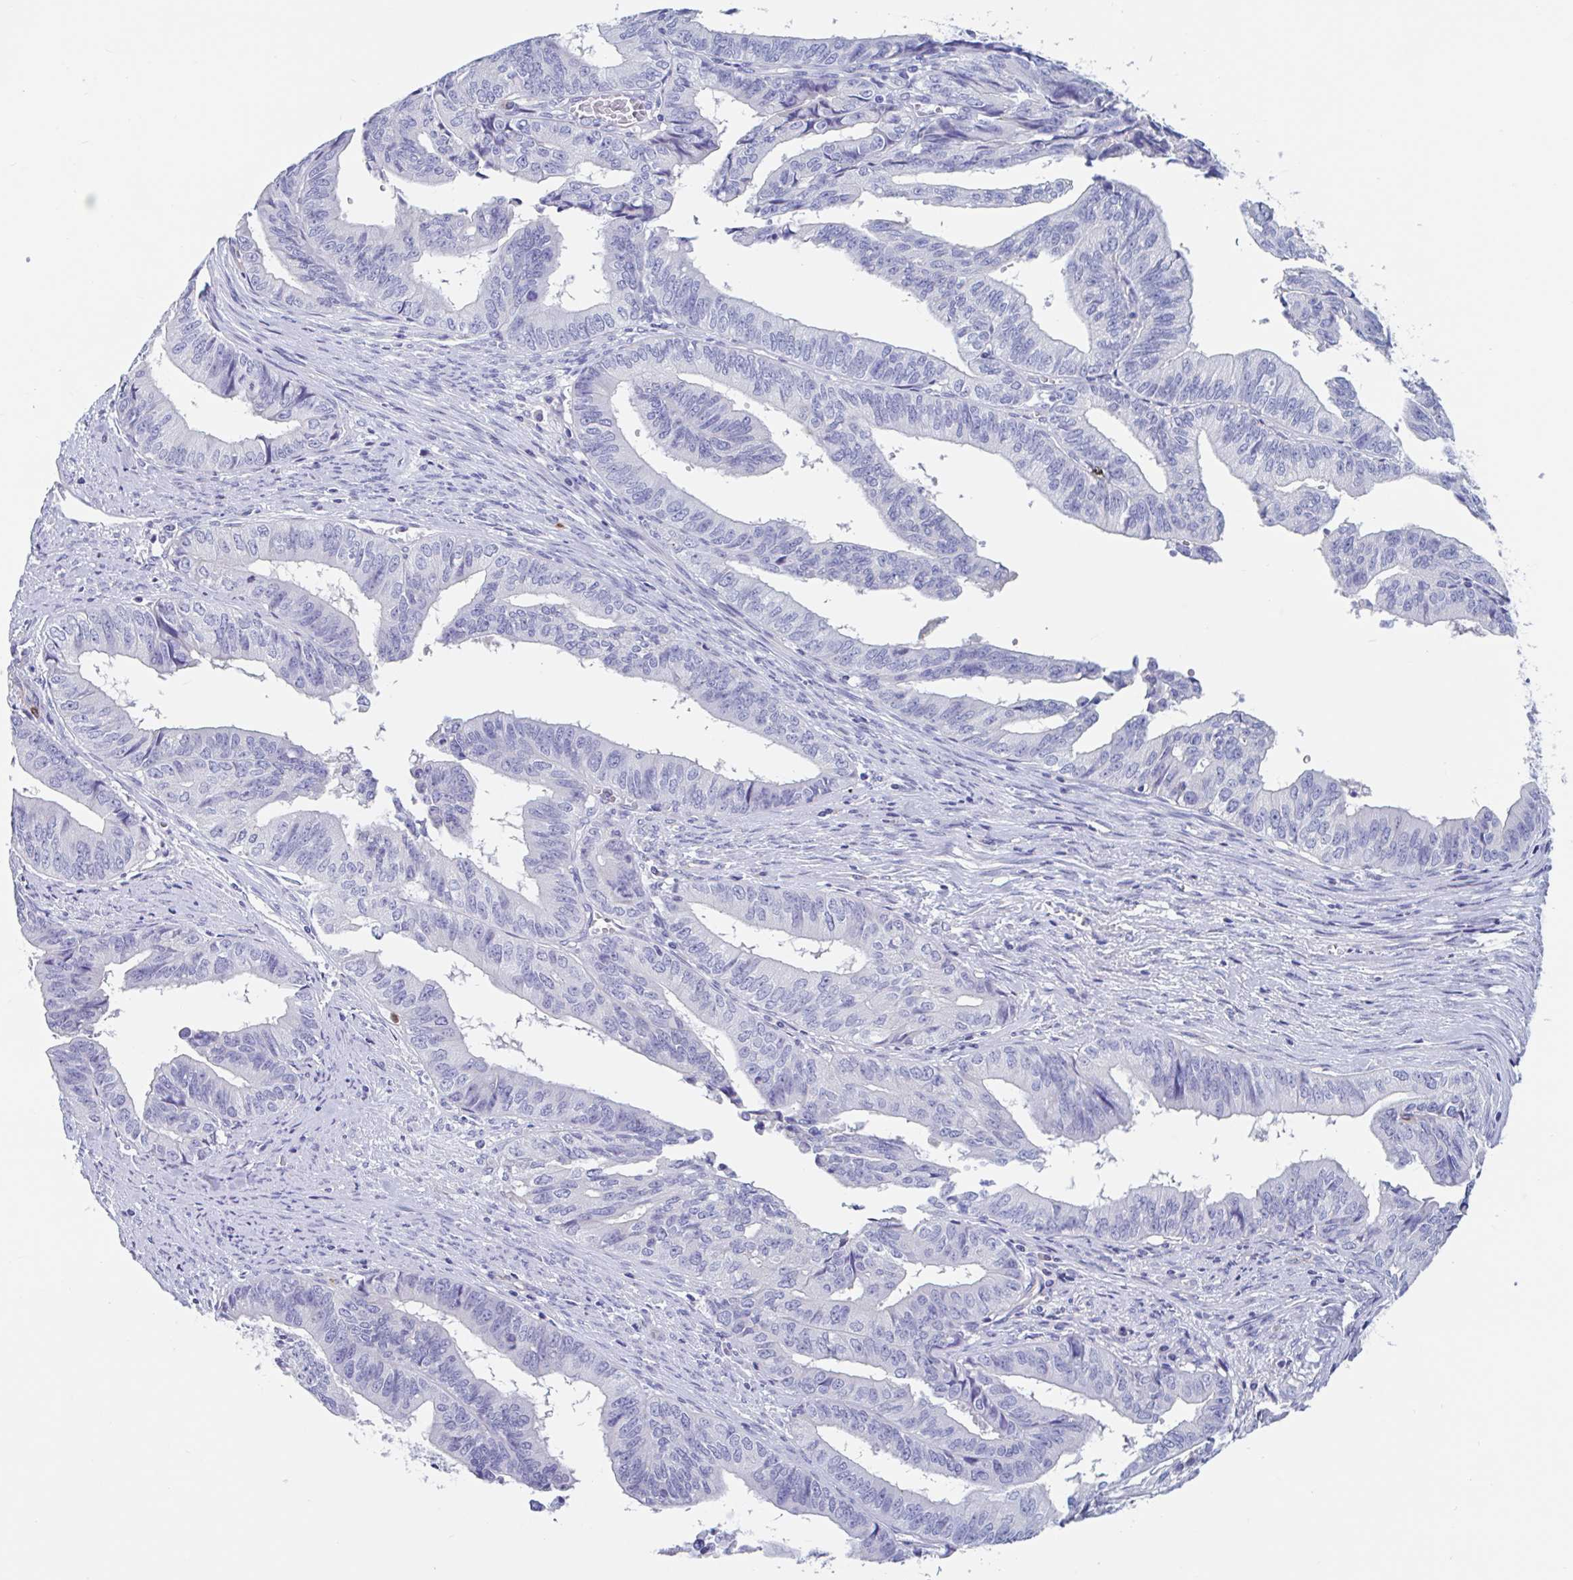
{"staining": {"intensity": "negative", "quantity": "none", "location": "none"}, "tissue": "endometrial cancer", "cell_type": "Tumor cells", "image_type": "cancer", "snomed": [{"axis": "morphology", "description": "Adenocarcinoma, NOS"}, {"axis": "topography", "description": "Endometrium"}], "caption": "This is an IHC histopathology image of endometrial cancer. There is no staining in tumor cells.", "gene": "ZNHIT2", "patient": {"sex": "female", "age": 65}}